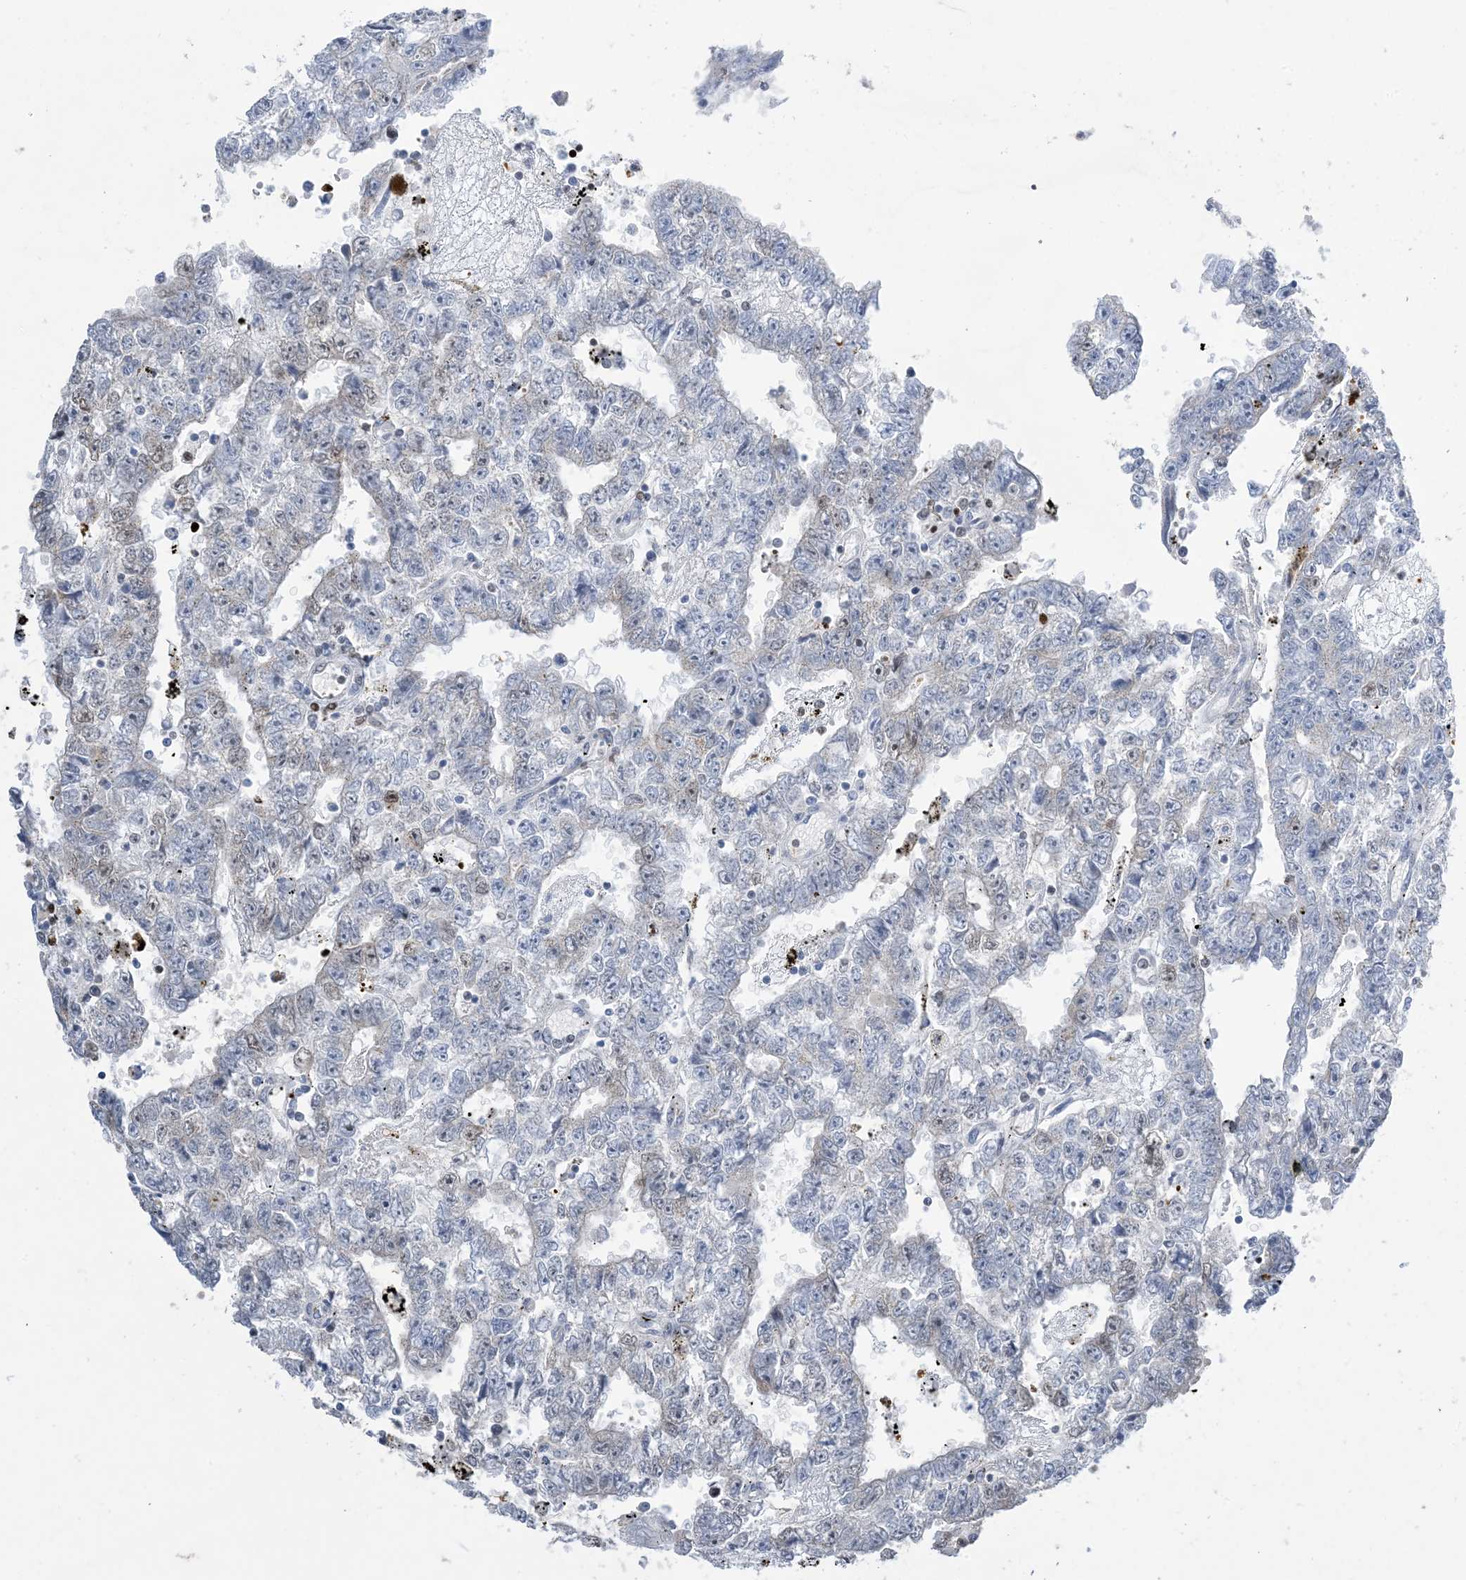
{"staining": {"intensity": "negative", "quantity": "none", "location": "none"}, "tissue": "testis cancer", "cell_type": "Tumor cells", "image_type": "cancer", "snomed": [{"axis": "morphology", "description": "Carcinoma, Embryonal, NOS"}, {"axis": "topography", "description": "Testis"}], "caption": "An immunohistochemistry image of testis cancer is shown. There is no staining in tumor cells of testis cancer. The staining is performed using DAB brown chromogen with nuclei counter-stained in using hematoxylin.", "gene": "SLC25A53", "patient": {"sex": "male", "age": 25}}